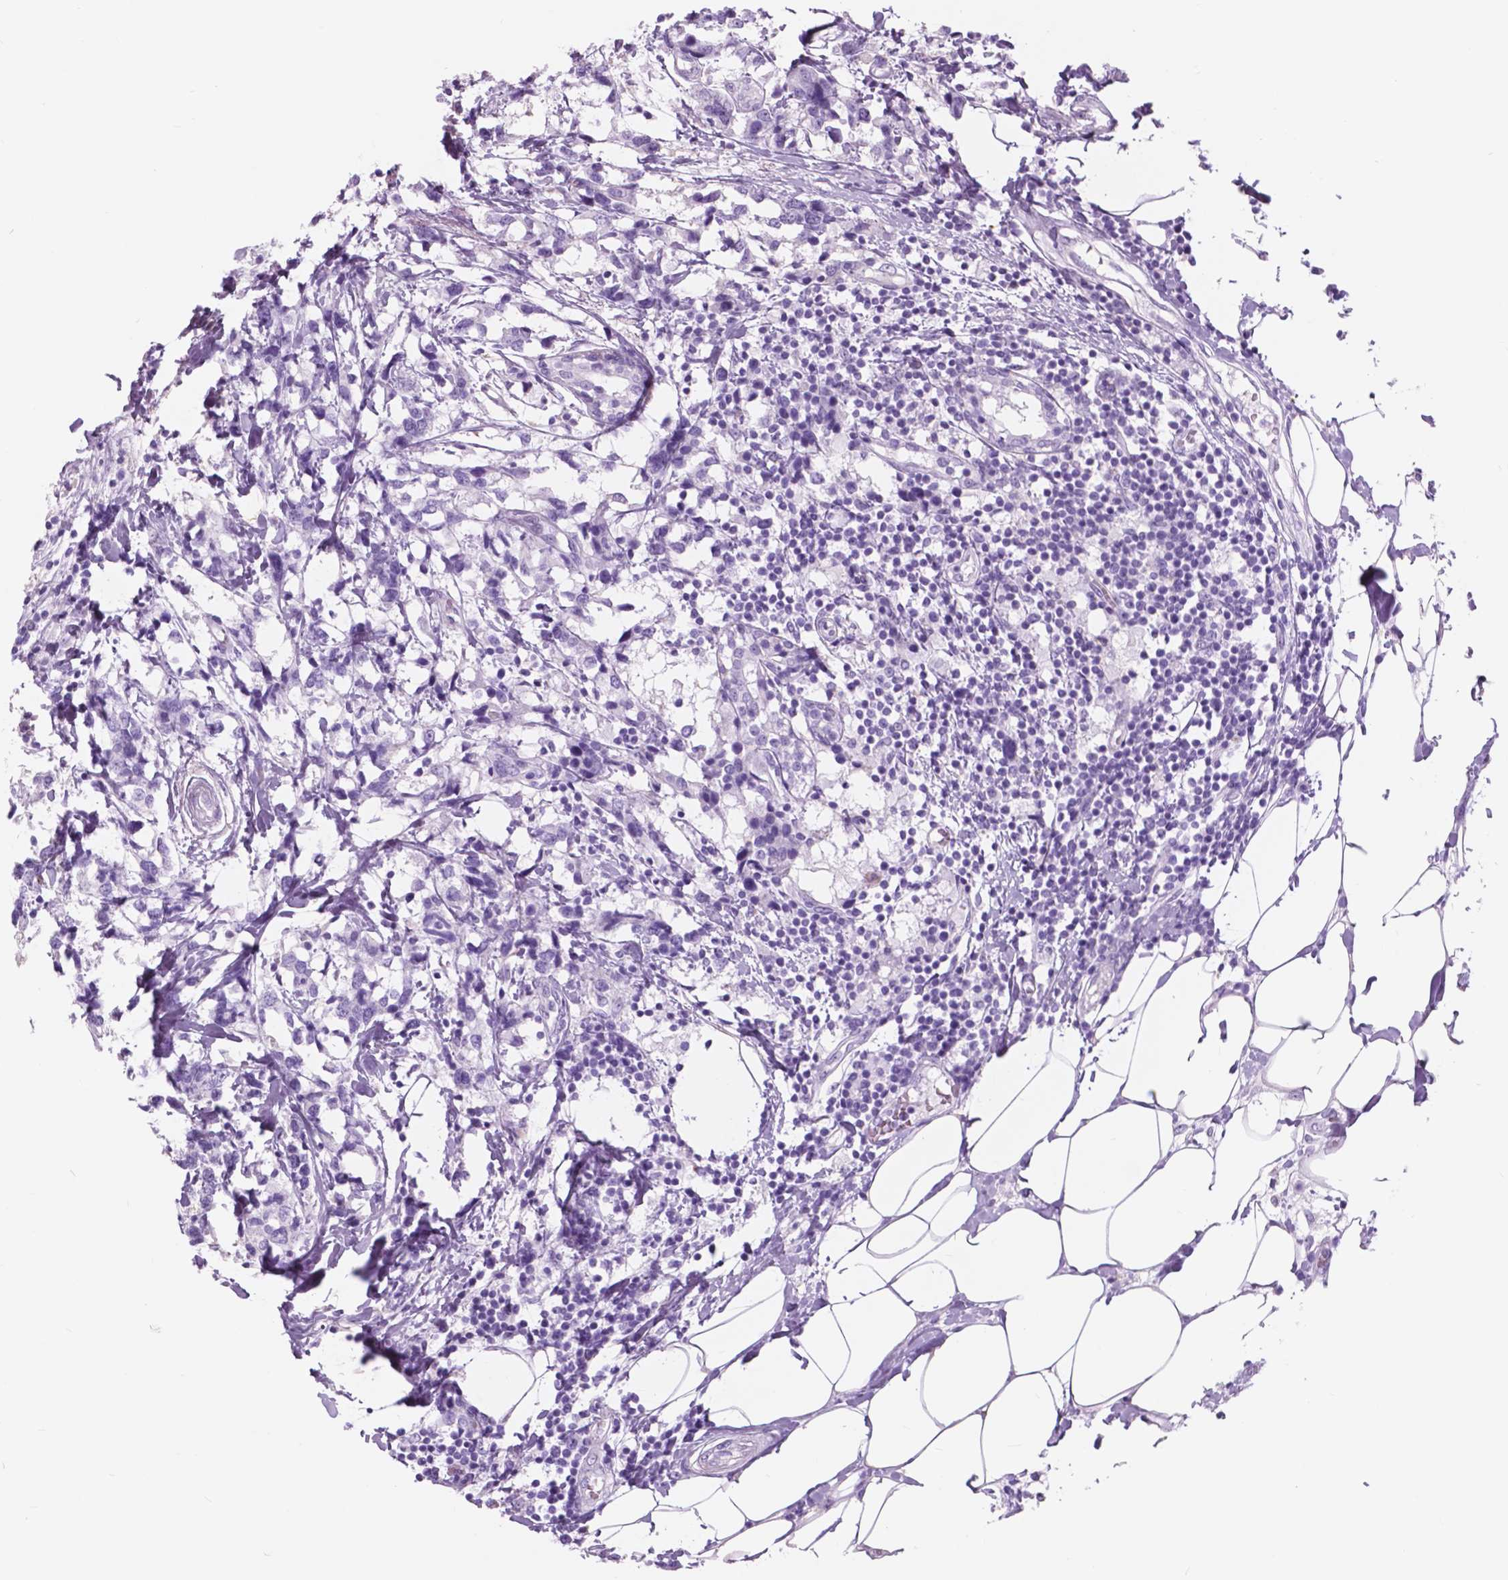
{"staining": {"intensity": "negative", "quantity": "none", "location": "none"}, "tissue": "breast cancer", "cell_type": "Tumor cells", "image_type": "cancer", "snomed": [{"axis": "morphology", "description": "Lobular carcinoma"}, {"axis": "topography", "description": "Breast"}], "caption": "A high-resolution image shows immunohistochemistry staining of breast cancer, which shows no significant positivity in tumor cells. The staining is performed using DAB brown chromogen with nuclei counter-stained in using hematoxylin.", "gene": "FXYD2", "patient": {"sex": "female", "age": 59}}